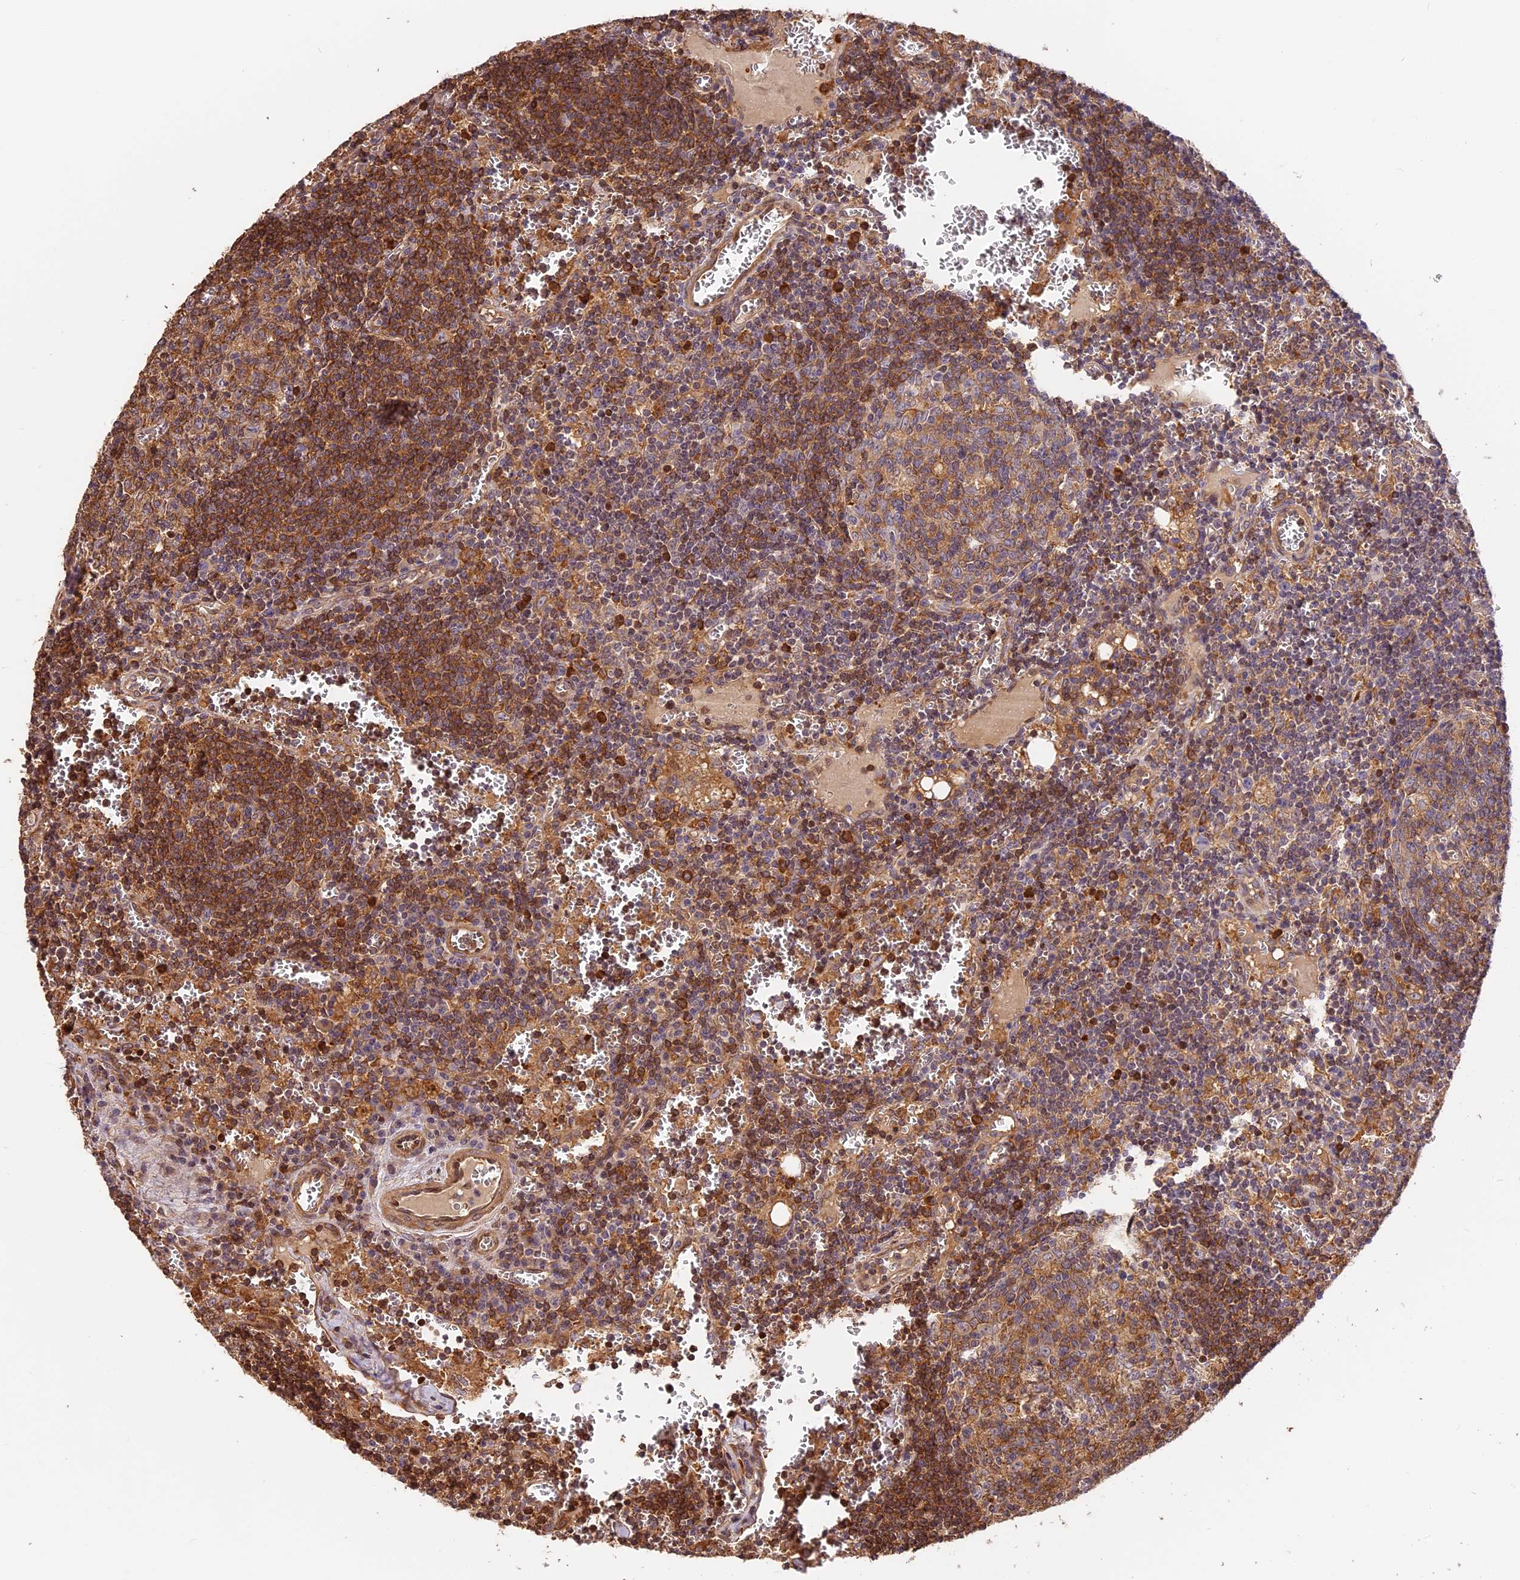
{"staining": {"intensity": "moderate", "quantity": ">75%", "location": "cytoplasmic/membranous"}, "tissue": "lymph node", "cell_type": "Germinal center cells", "image_type": "normal", "snomed": [{"axis": "morphology", "description": "Normal tissue, NOS"}, {"axis": "topography", "description": "Lymph node"}], "caption": "Human lymph node stained for a protein (brown) exhibits moderate cytoplasmic/membranous positive staining in about >75% of germinal center cells.", "gene": "ARHGAP17", "patient": {"sex": "female", "age": 73}}